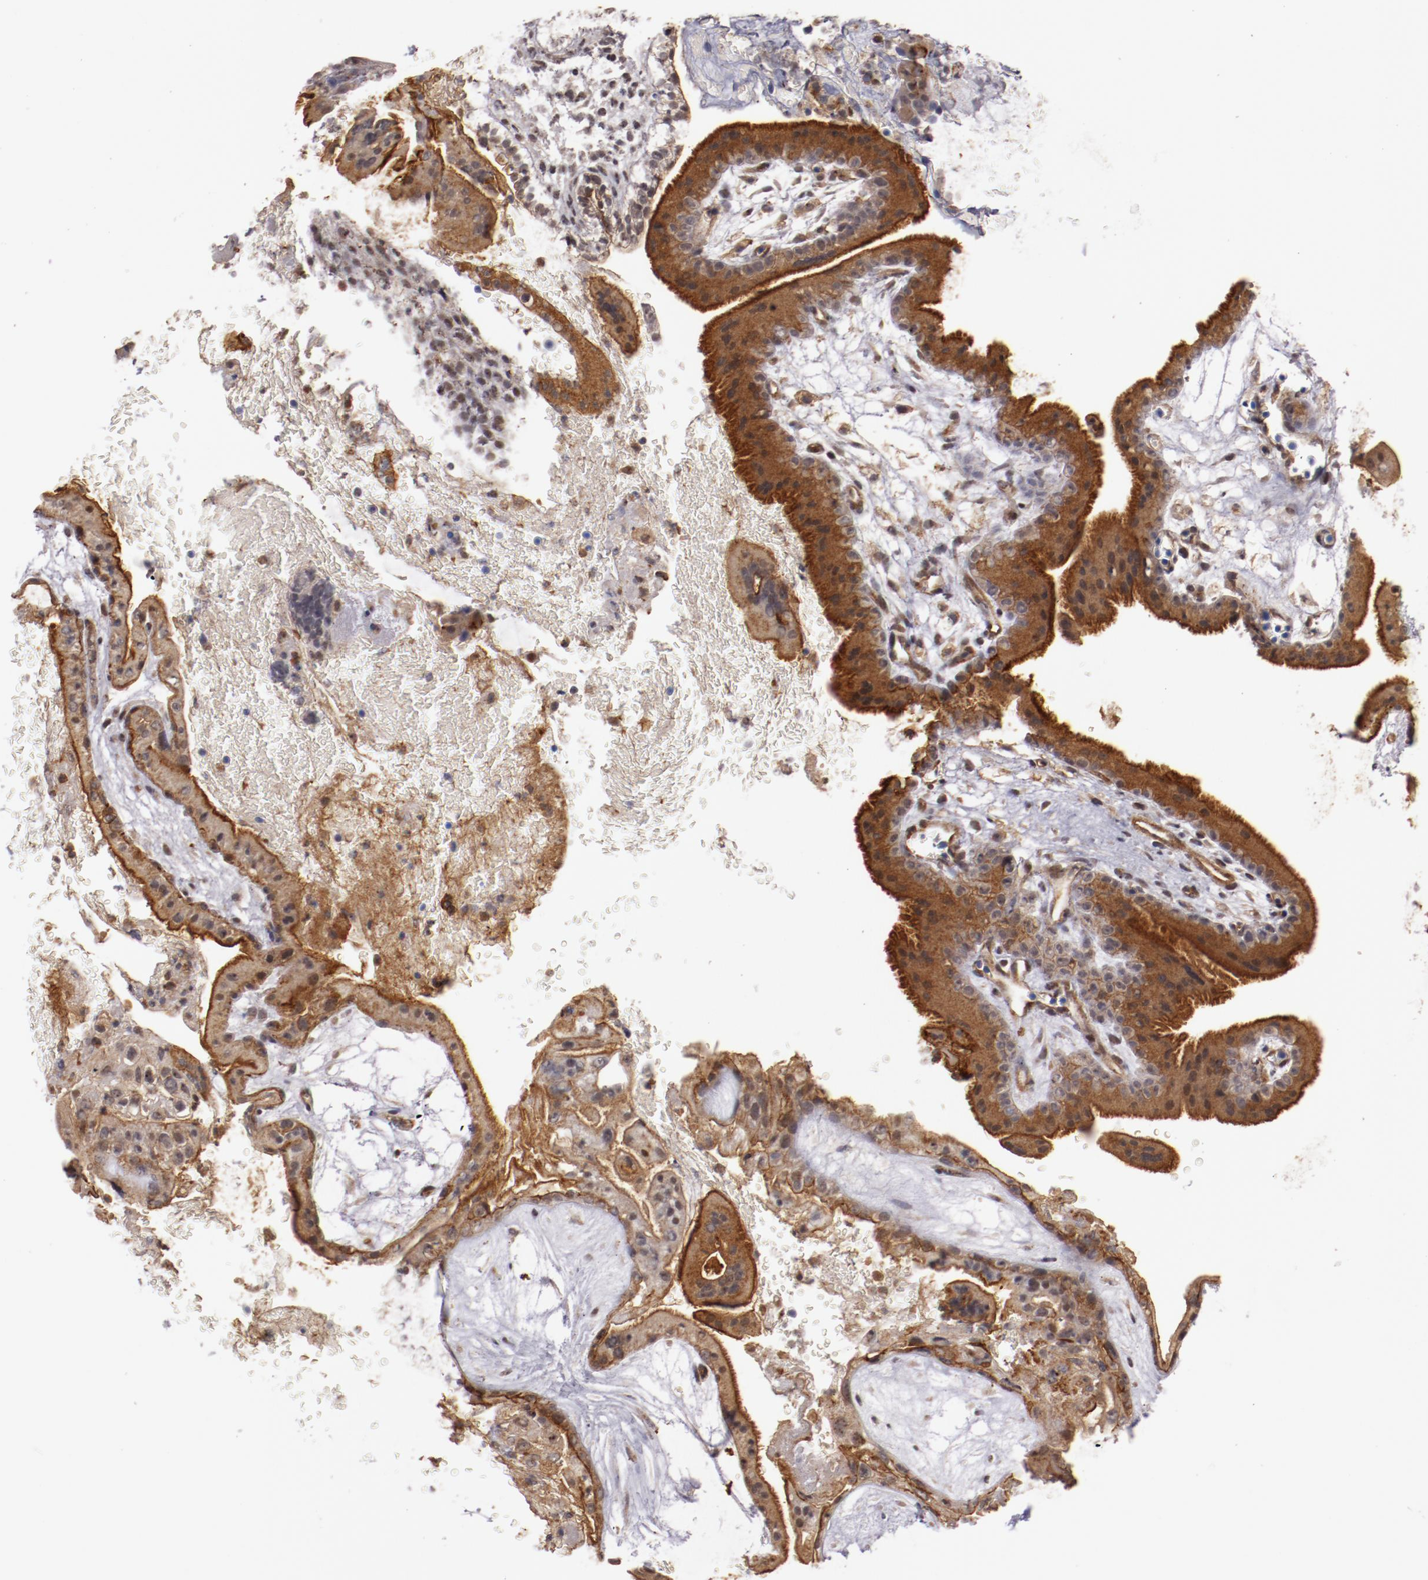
{"staining": {"intensity": "moderate", "quantity": ">75%", "location": "cytoplasmic/membranous"}, "tissue": "placenta", "cell_type": "Trophoblastic cells", "image_type": "normal", "snomed": [{"axis": "morphology", "description": "Normal tissue, NOS"}, {"axis": "topography", "description": "Placenta"}], "caption": "A brown stain highlights moderate cytoplasmic/membranous expression of a protein in trophoblastic cells of unremarkable placenta.", "gene": "STX3", "patient": {"sex": "female", "age": 19}}